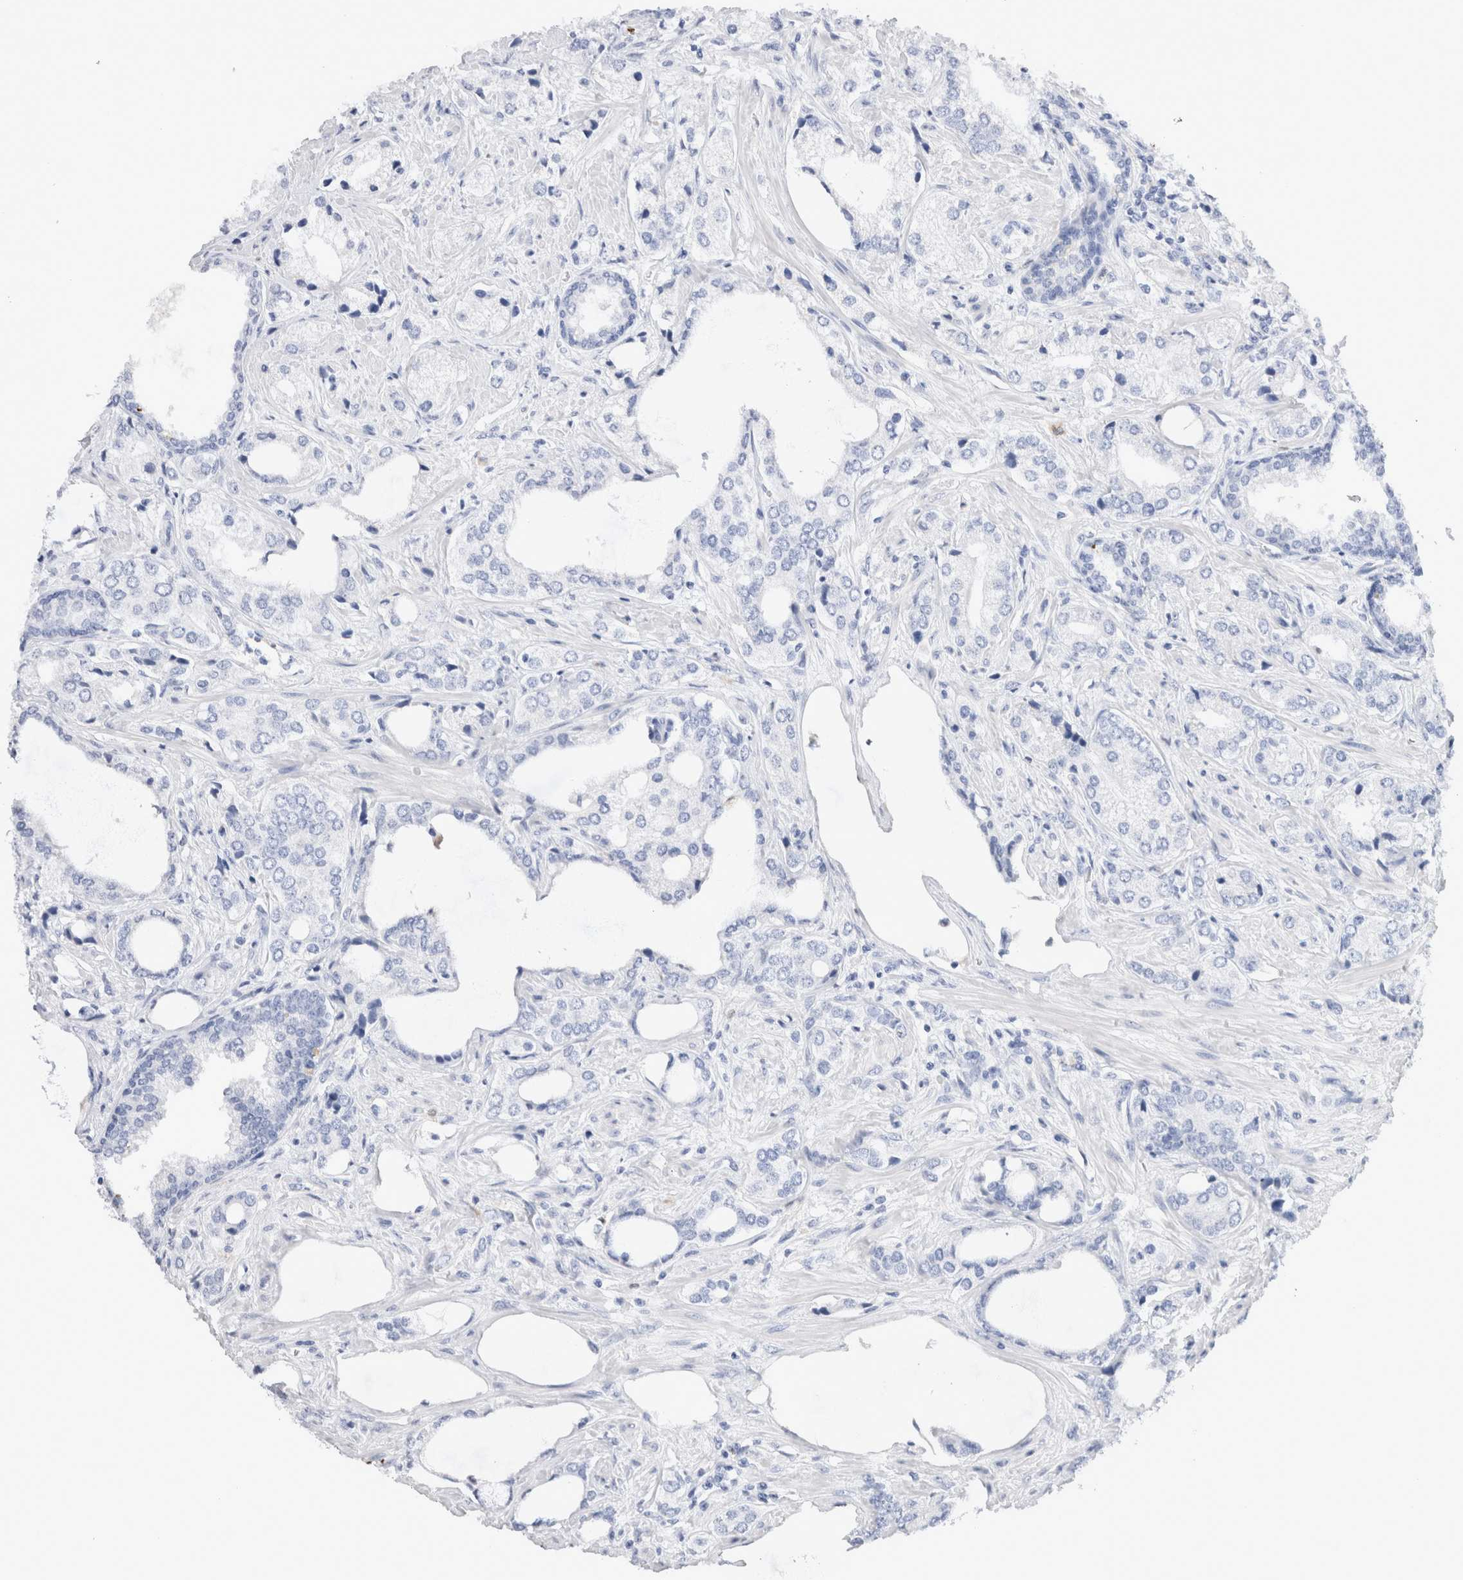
{"staining": {"intensity": "negative", "quantity": "none", "location": "none"}, "tissue": "prostate cancer", "cell_type": "Tumor cells", "image_type": "cancer", "snomed": [{"axis": "morphology", "description": "Adenocarcinoma, High grade"}, {"axis": "topography", "description": "Prostate"}], "caption": "IHC photomicrograph of human prostate adenocarcinoma (high-grade) stained for a protein (brown), which demonstrates no expression in tumor cells. (DAB (3,3'-diaminobenzidine) immunohistochemistry (IHC), high magnification).", "gene": "SLC10A5", "patient": {"sex": "male", "age": 66}}